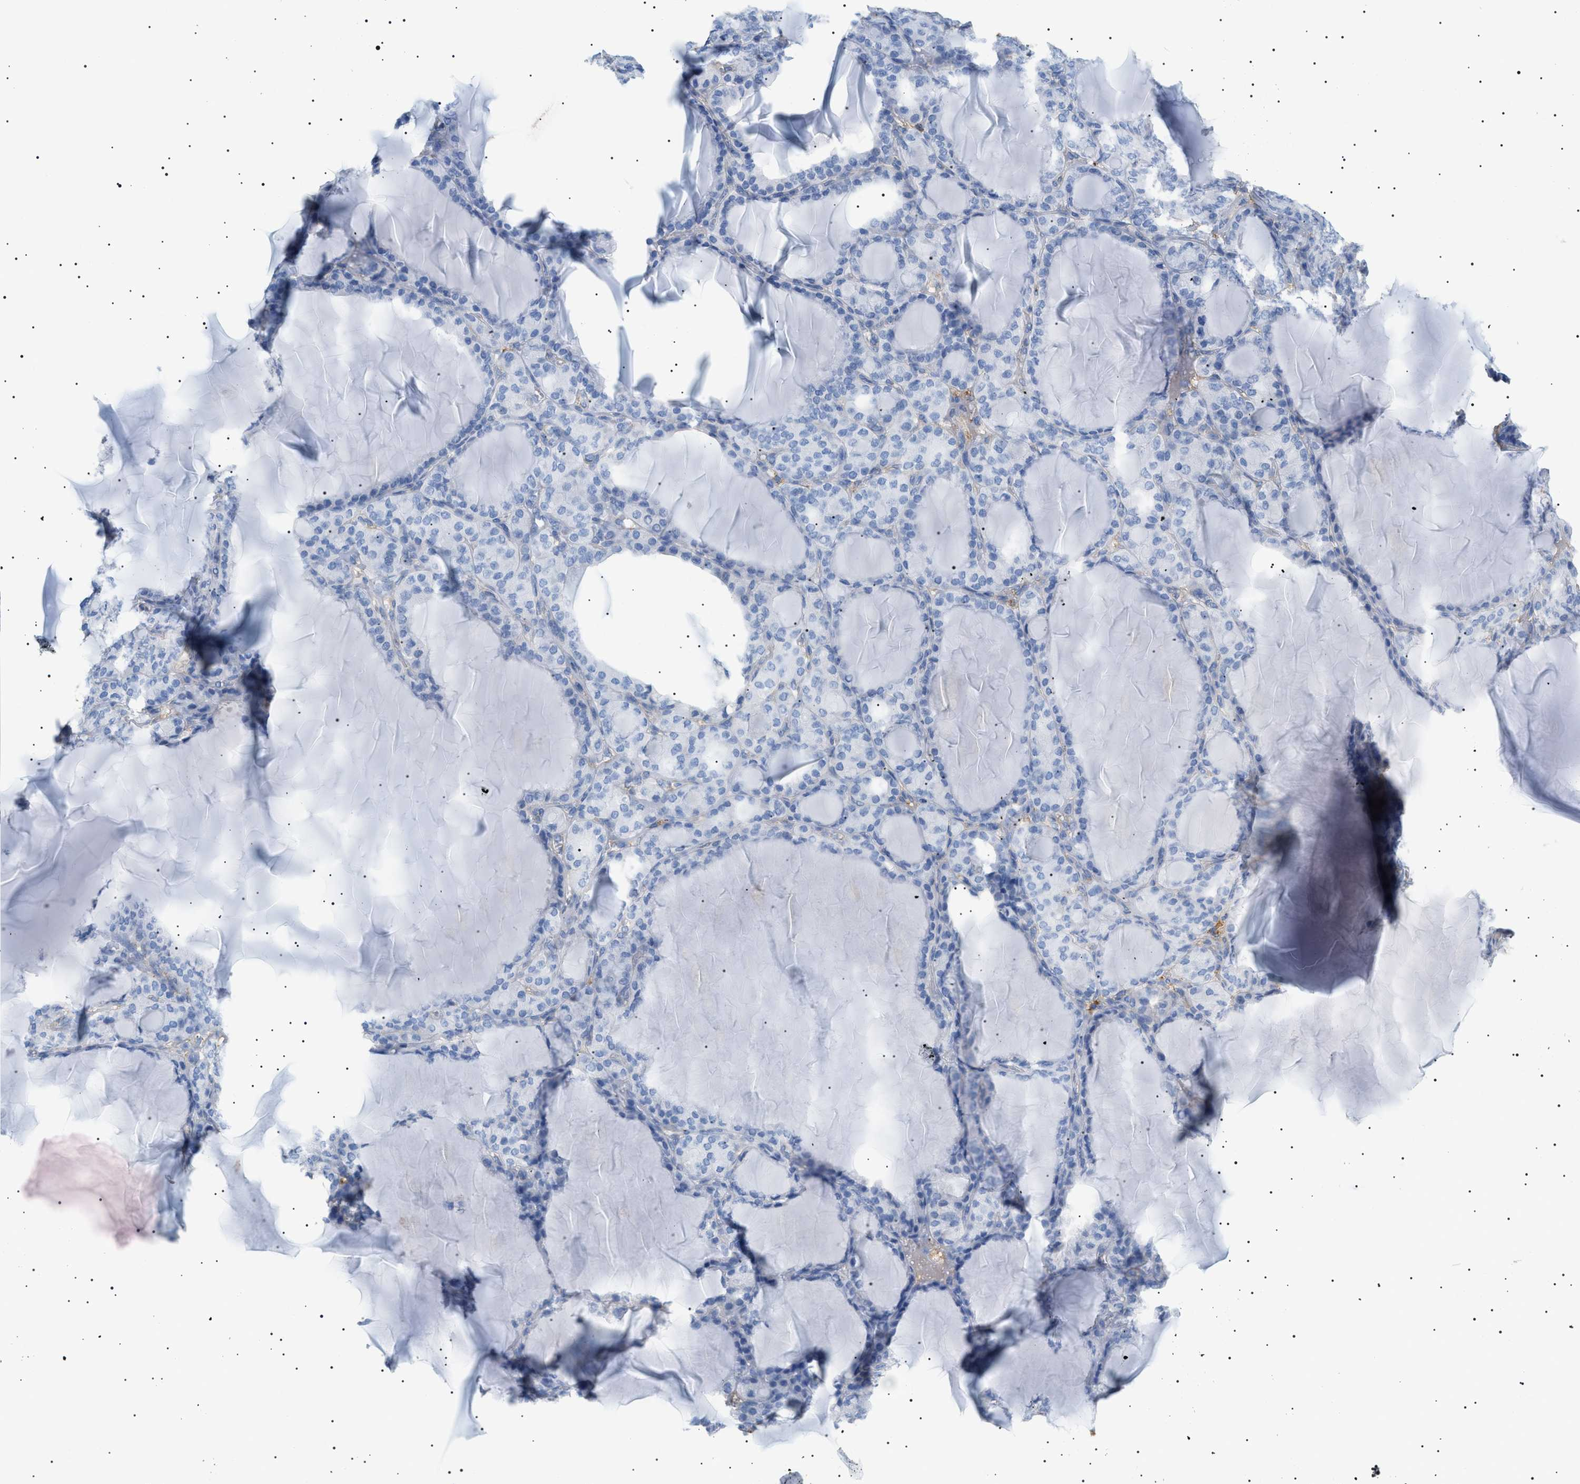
{"staining": {"intensity": "negative", "quantity": "none", "location": "none"}, "tissue": "thyroid gland", "cell_type": "Glandular cells", "image_type": "normal", "snomed": [{"axis": "morphology", "description": "Normal tissue, NOS"}, {"axis": "topography", "description": "Thyroid gland"}], "caption": "Protein analysis of unremarkable thyroid gland reveals no significant staining in glandular cells. (DAB immunohistochemistry (IHC) with hematoxylin counter stain).", "gene": "LPA", "patient": {"sex": "female", "age": 28}}